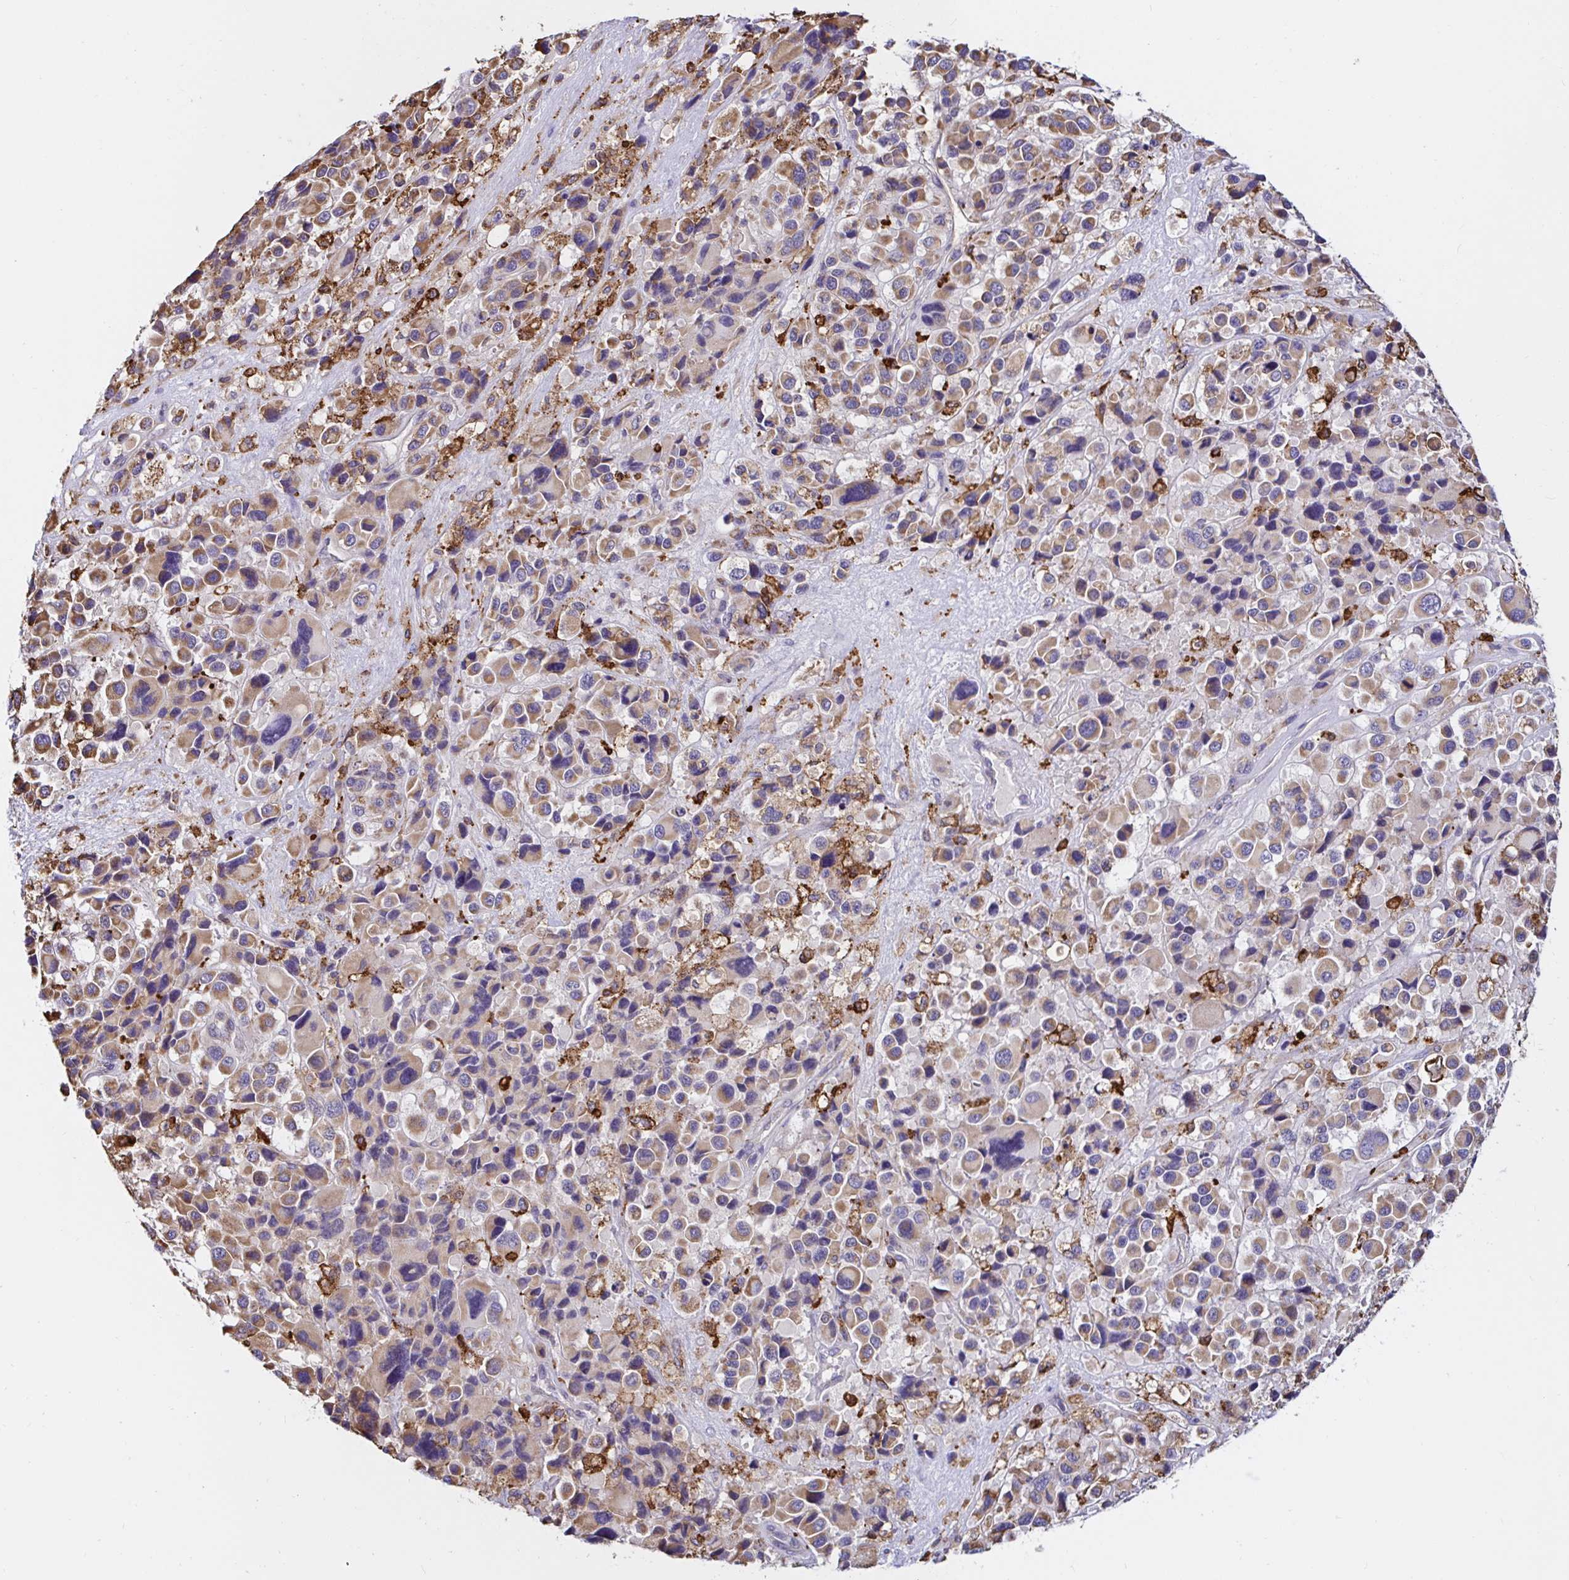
{"staining": {"intensity": "moderate", "quantity": ">75%", "location": "cytoplasmic/membranous"}, "tissue": "melanoma", "cell_type": "Tumor cells", "image_type": "cancer", "snomed": [{"axis": "morphology", "description": "Malignant melanoma, Metastatic site"}, {"axis": "topography", "description": "Lymph node"}], "caption": "Immunohistochemical staining of malignant melanoma (metastatic site) exhibits medium levels of moderate cytoplasmic/membranous positivity in about >75% of tumor cells. (DAB = brown stain, brightfield microscopy at high magnification).", "gene": "MSR1", "patient": {"sex": "female", "age": 65}}